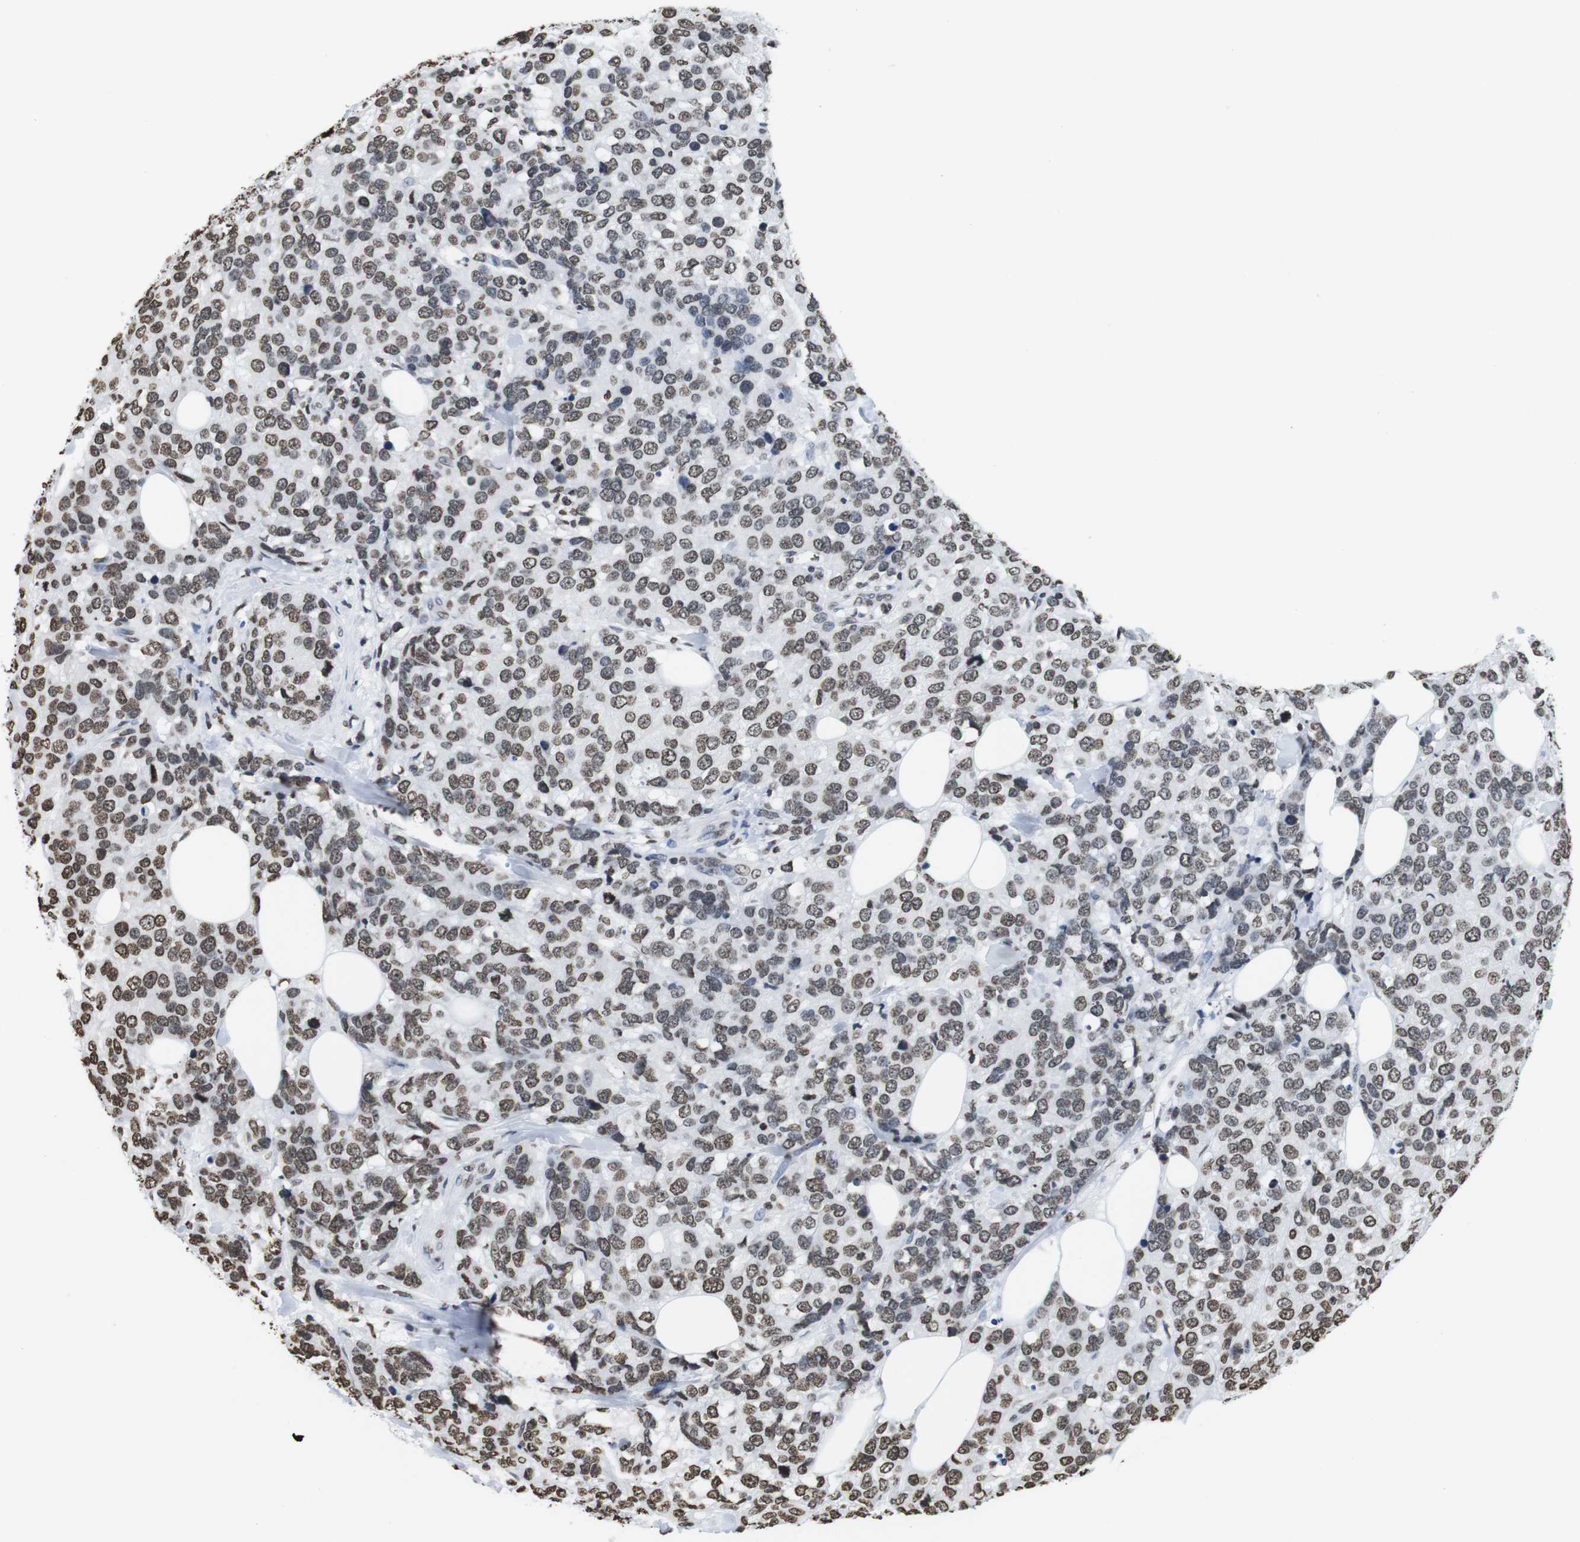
{"staining": {"intensity": "moderate", "quantity": ">75%", "location": "nuclear"}, "tissue": "breast cancer", "cell_type": "Tumor cells", "image_type": "cancer", "snomed": [{"axis": "morphology", "description": "Lobular carcinoma"}, {"axis": "topography", "description": "Breast"}], "caption": "Immunohistochemistry (IHC) of human breast lobular carcinoma shows medium levels of moderate nuclear positivity in approximately >75% of tumor cells.", "gene": "BSX", "patient": {"sex": "female", "age": 59}}